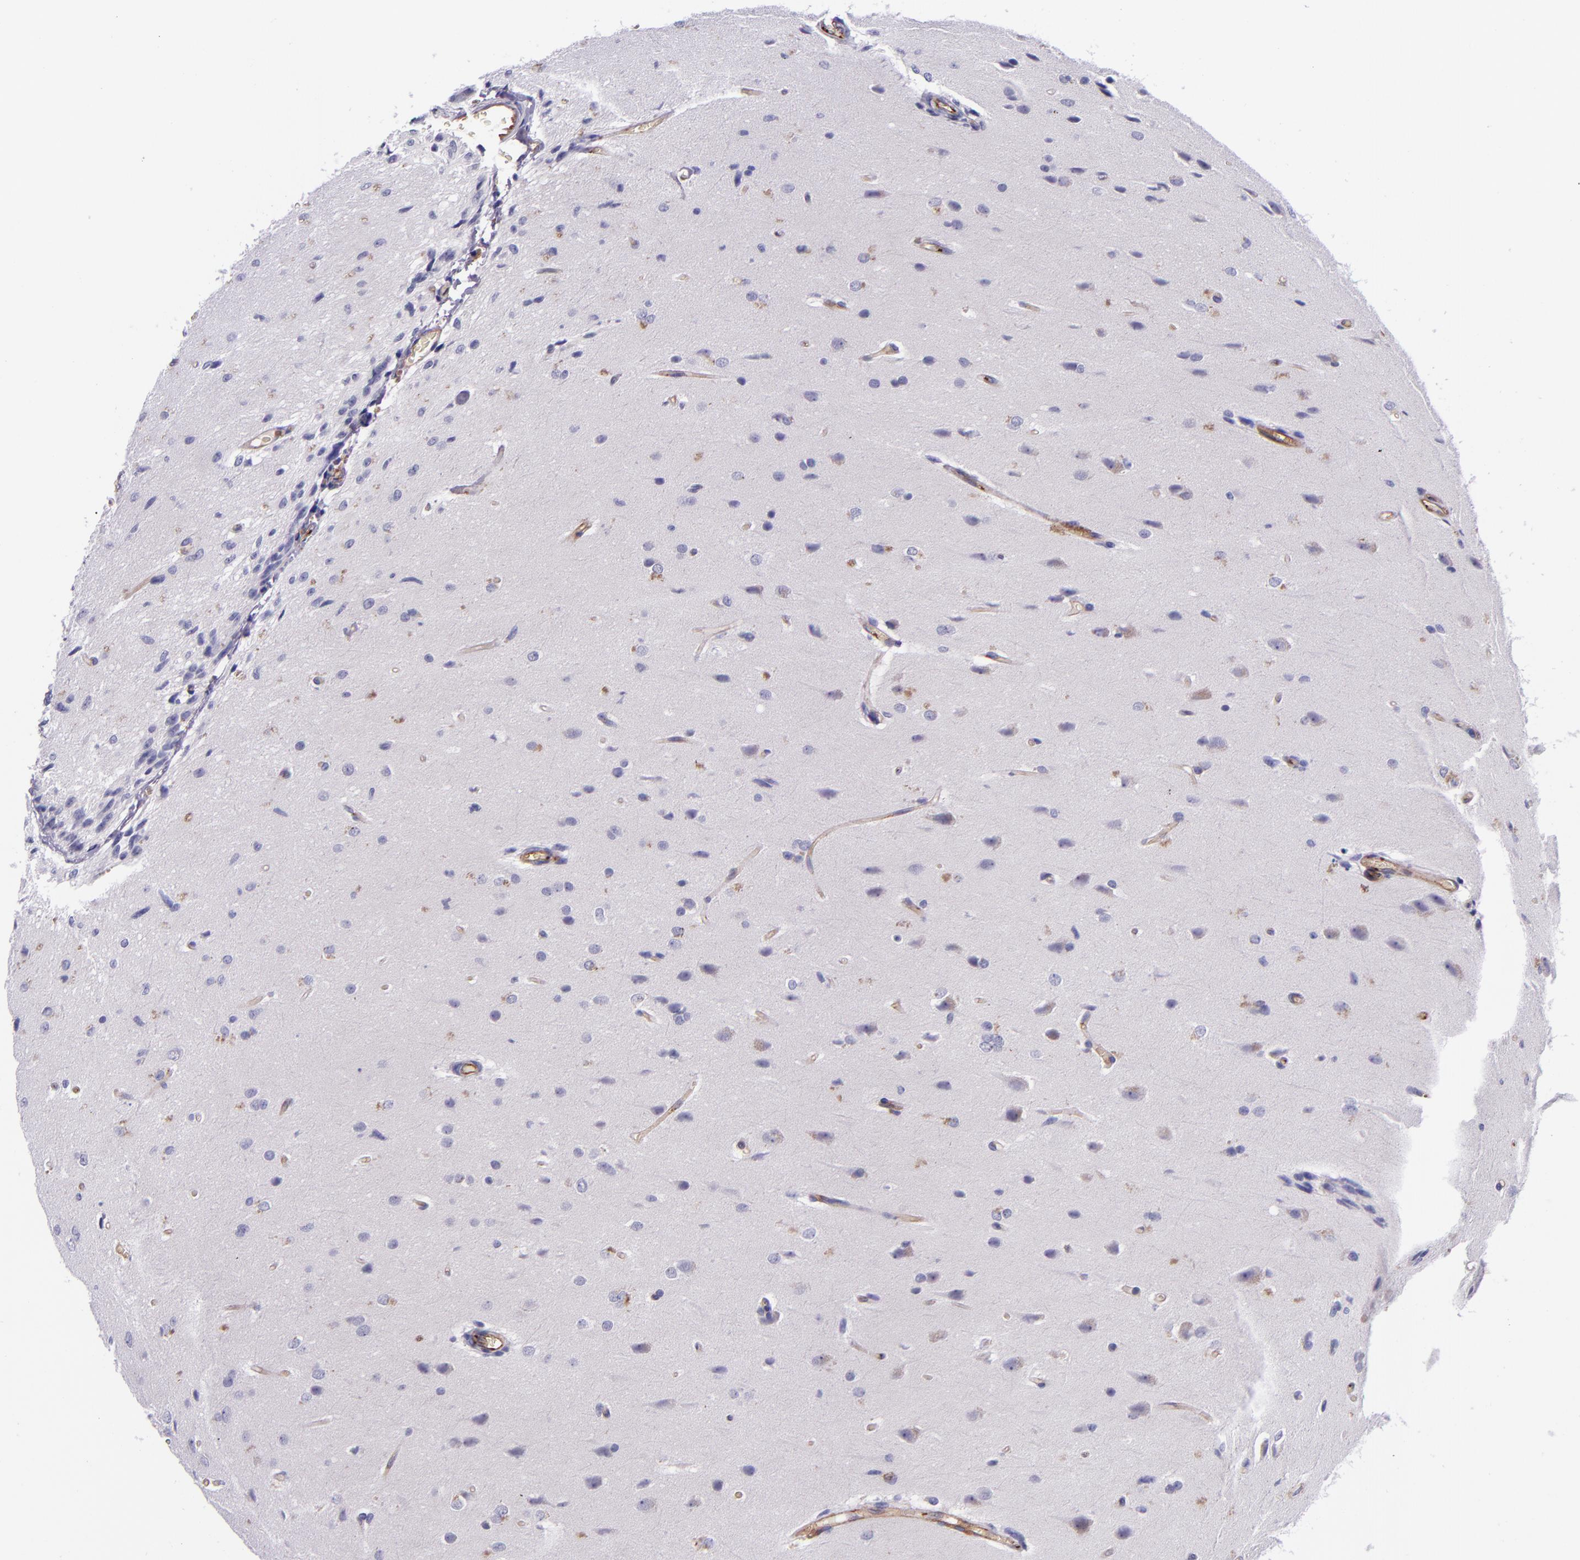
{"staining": {"intensity": "negative", "quantity": "none", "location": "none"}, "tissue": "glioma", "cell_type": "Tumor cells", "image_type": "cancer", "snomed": [{"axis": "morphology", "description": "Glioma, malignant, High grade"}, {"axis": "topography", "description": "Brain"}], "caption": "This is an IHC image of human glioma. There is no positivity in tumor cells.", "gene": "NOS3", "patient": {"sex": "male", "age": 68}}